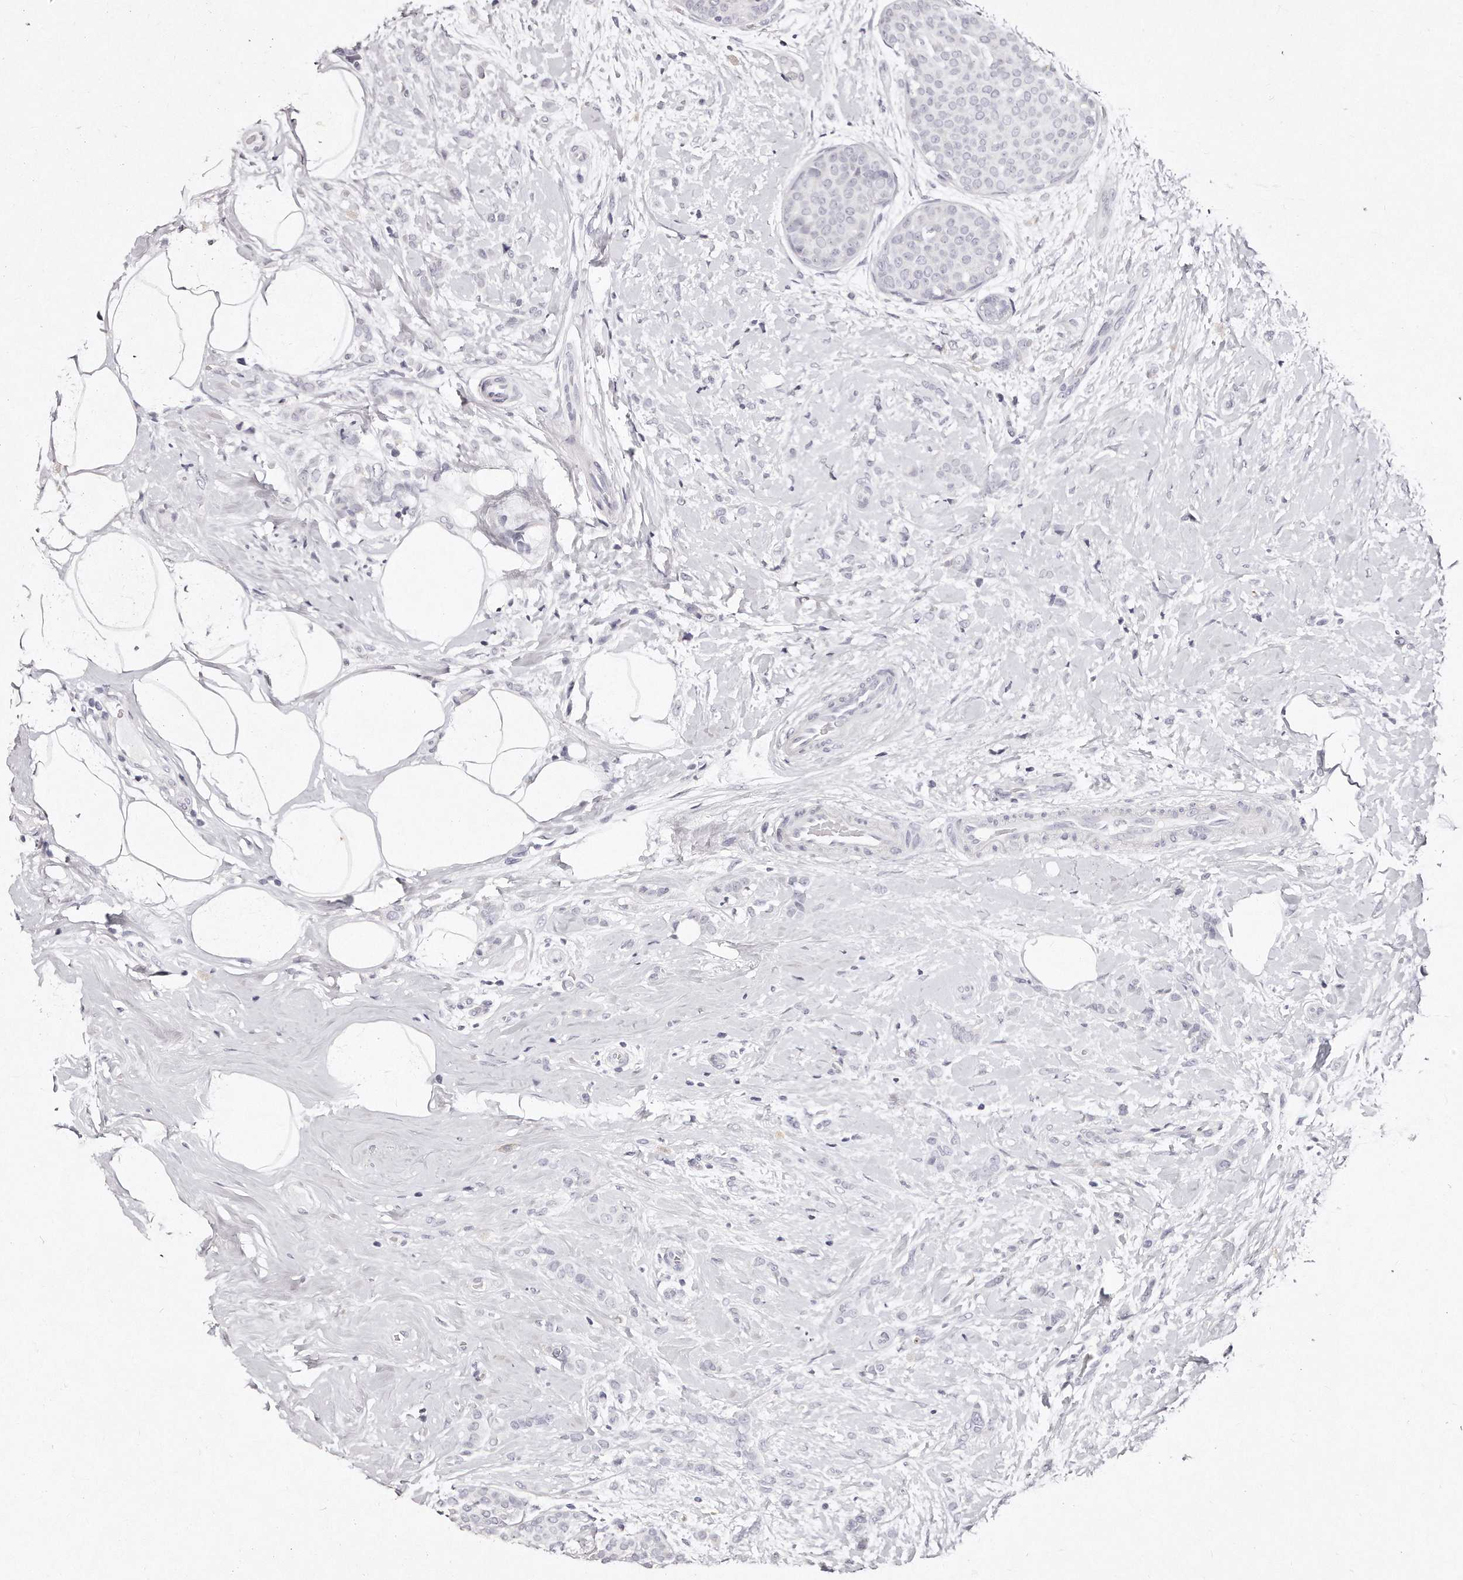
{"staining": {"intensity": "negative", "quantity": "none", "location": "none"}, "tissue": "breast cancer", "cell_type": "Tumor cells", "image_type": "cancer", "snomed": [{"axis": "morphology", "description": "Lobular carcinoma, in situ"}, {"axis": "morphology", "description": "Lobular carcinoma"}, {"axis": "topography", "description": "Breast"}], "caption": "A photomicrograph of breast lobular carcinoma in situ stained for a protein exhibits no brown staining in tumor cells.", "gene": "GDA", "patient": {"sex": "female", "age": 41}}